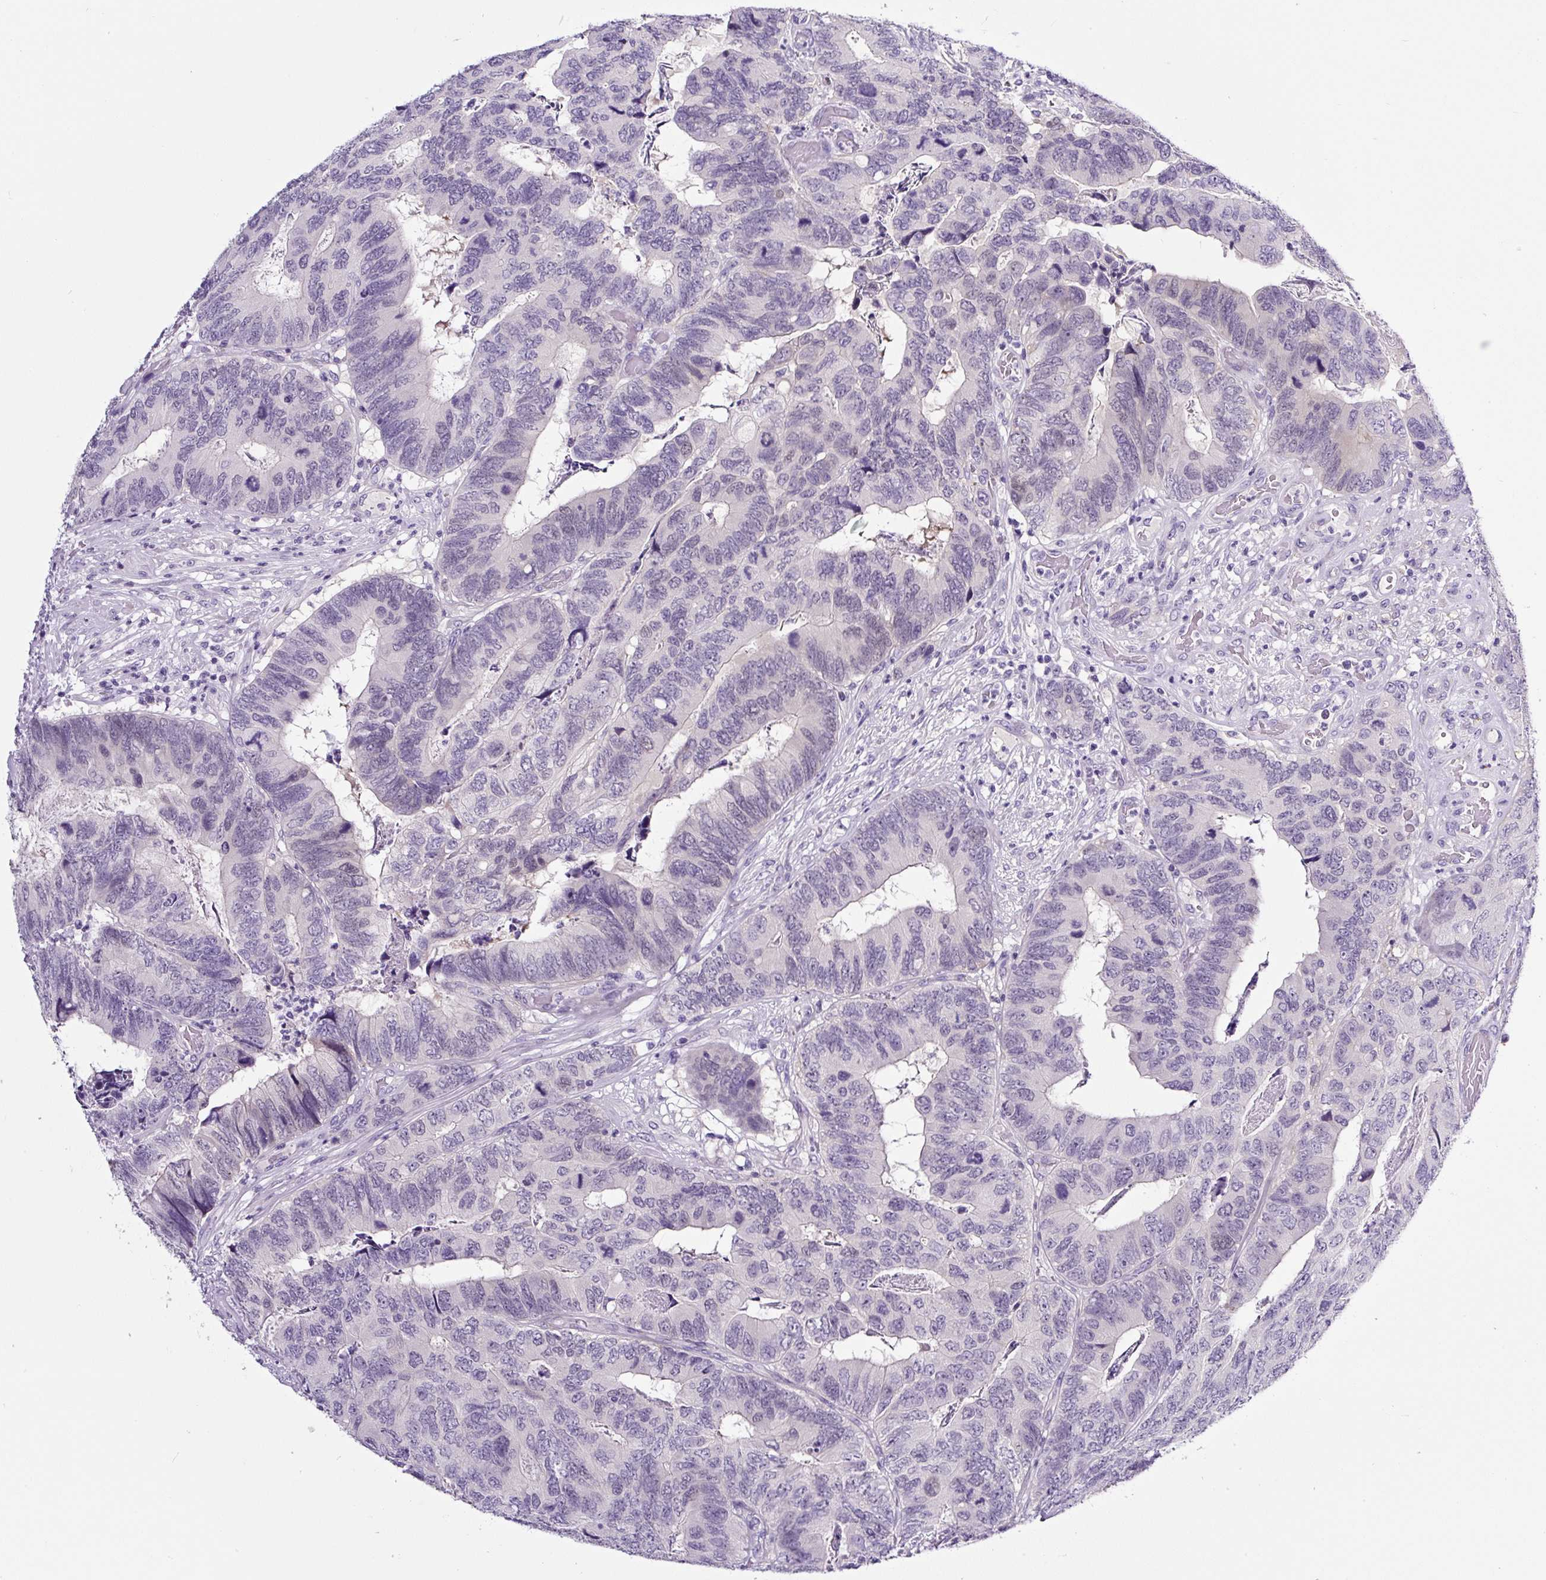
{"staining": {"intensity": "negative", "quantity": "none", "location": "none"}, "tissue": "colorectal cancer", "cell_type": "Tumor cells", "image_type": "cancer", "snomed": [{"axis": "morphology", "description": "Adenocarcinoma, NOS"}, {"axis": "topography", "description": "Colon"}], "caption": "High power microscopy micrograph of an immunohistochemistry histopathology image of colorectal cancer, revealing no significant expression in tumor cells.", "gene": "SP8", "patient": {"sex": "female", "age": 67}}